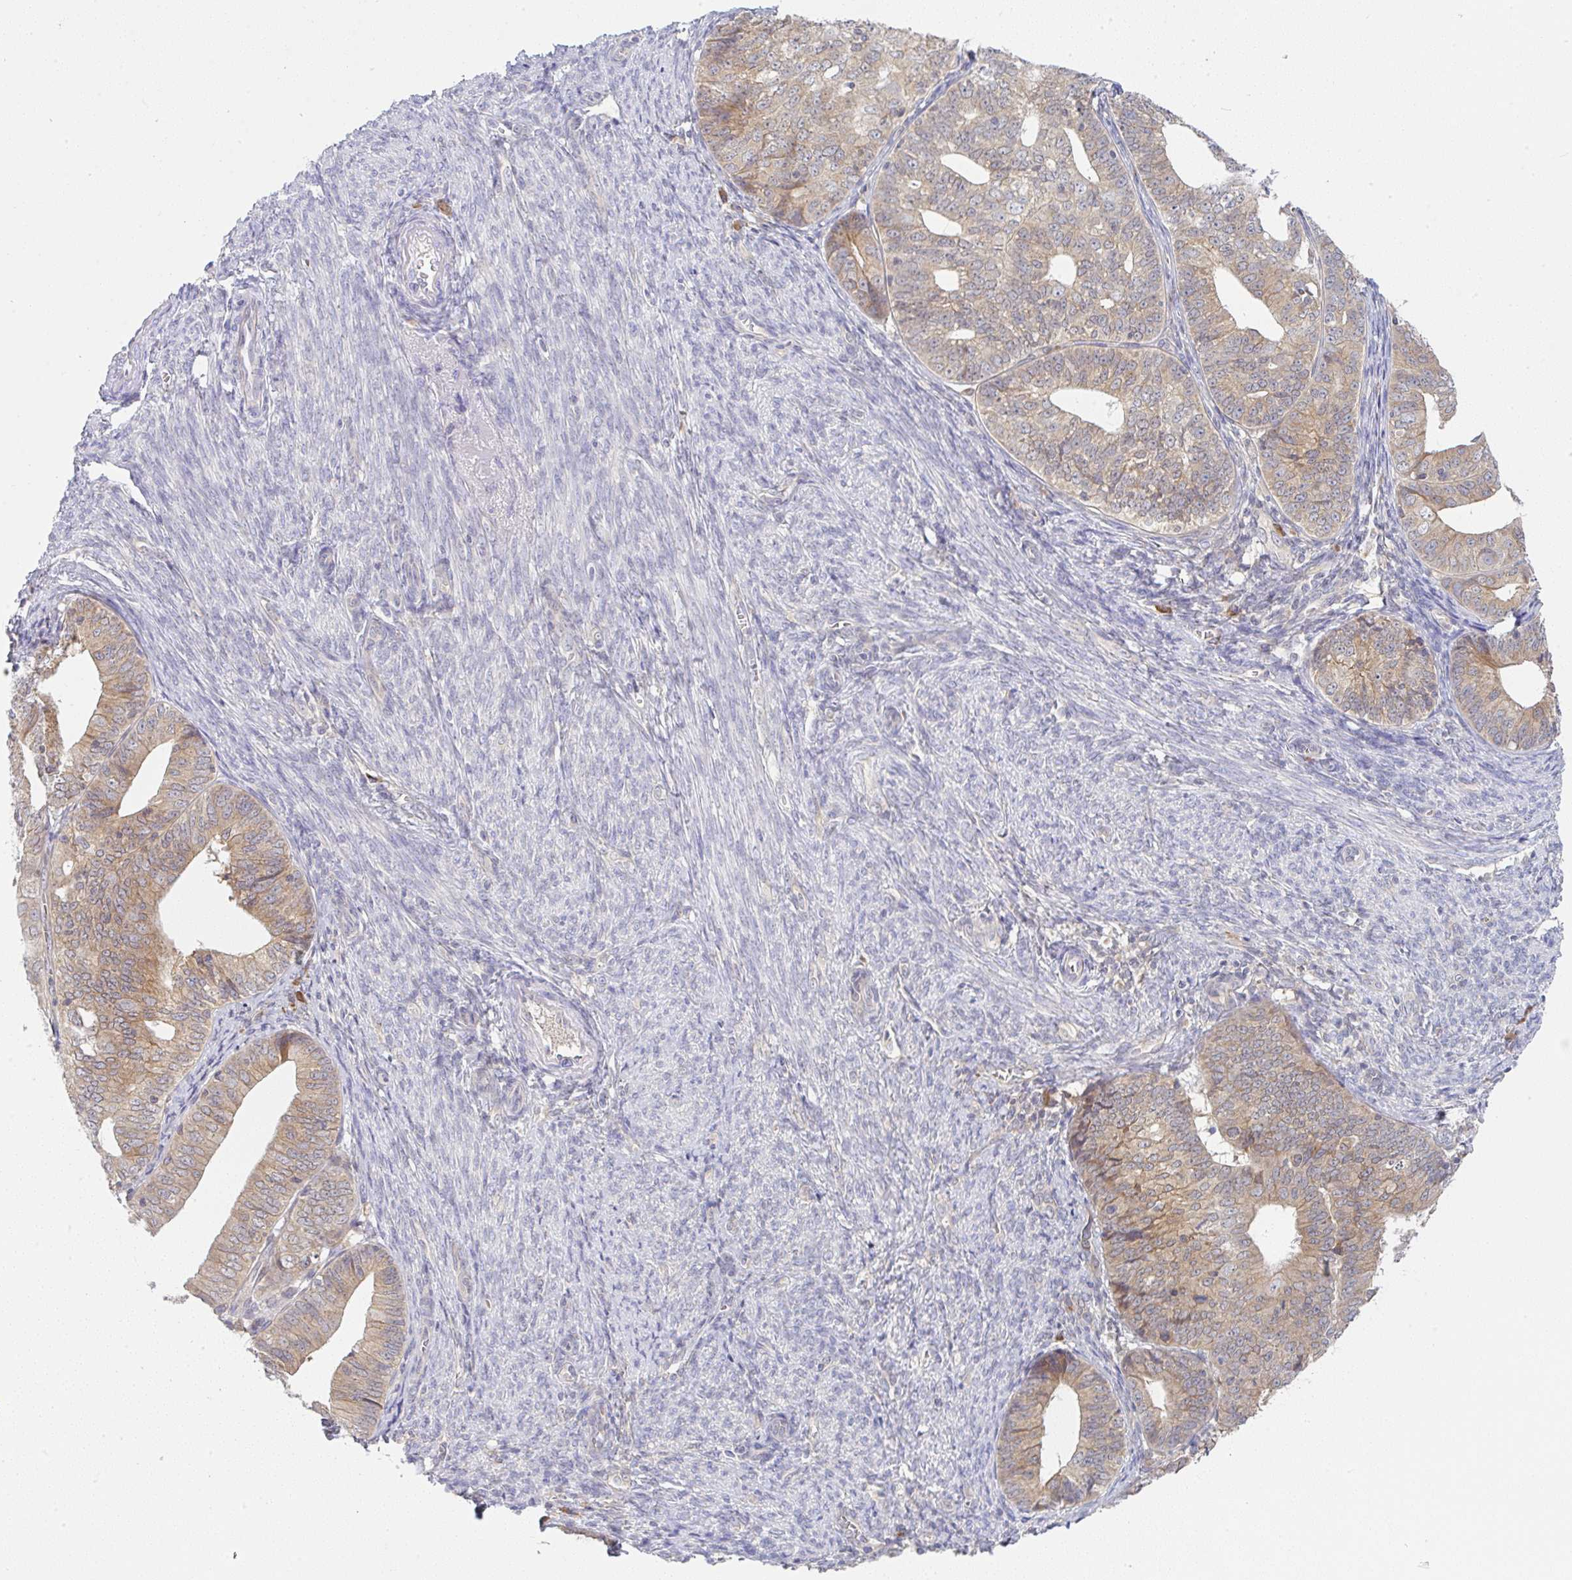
{"staining": {"intensity": "moderate", "quantity": ">75%", "location": "cytoplasmic/membranous"}, "tissue": "endometrial cancer", "cell_type": "Tumor cells", "image_type": "cancer", "snomed": [{"axis": "morphology", "description": "Adenocarcinoma, NOS"}, {"axis": "topography", "description": "Endometrium"}], "caption": "Adenocarcinoma (endometrial) was stained to show a protein in brown. There is medium levels of moderate cytoplasmic/membranous staining in about >75% of tumor cells. (DAB IHC with brightfield microscopy, high magnification).", "gene": "DERL2", "patient": {"sex": "female", "age": 56}}